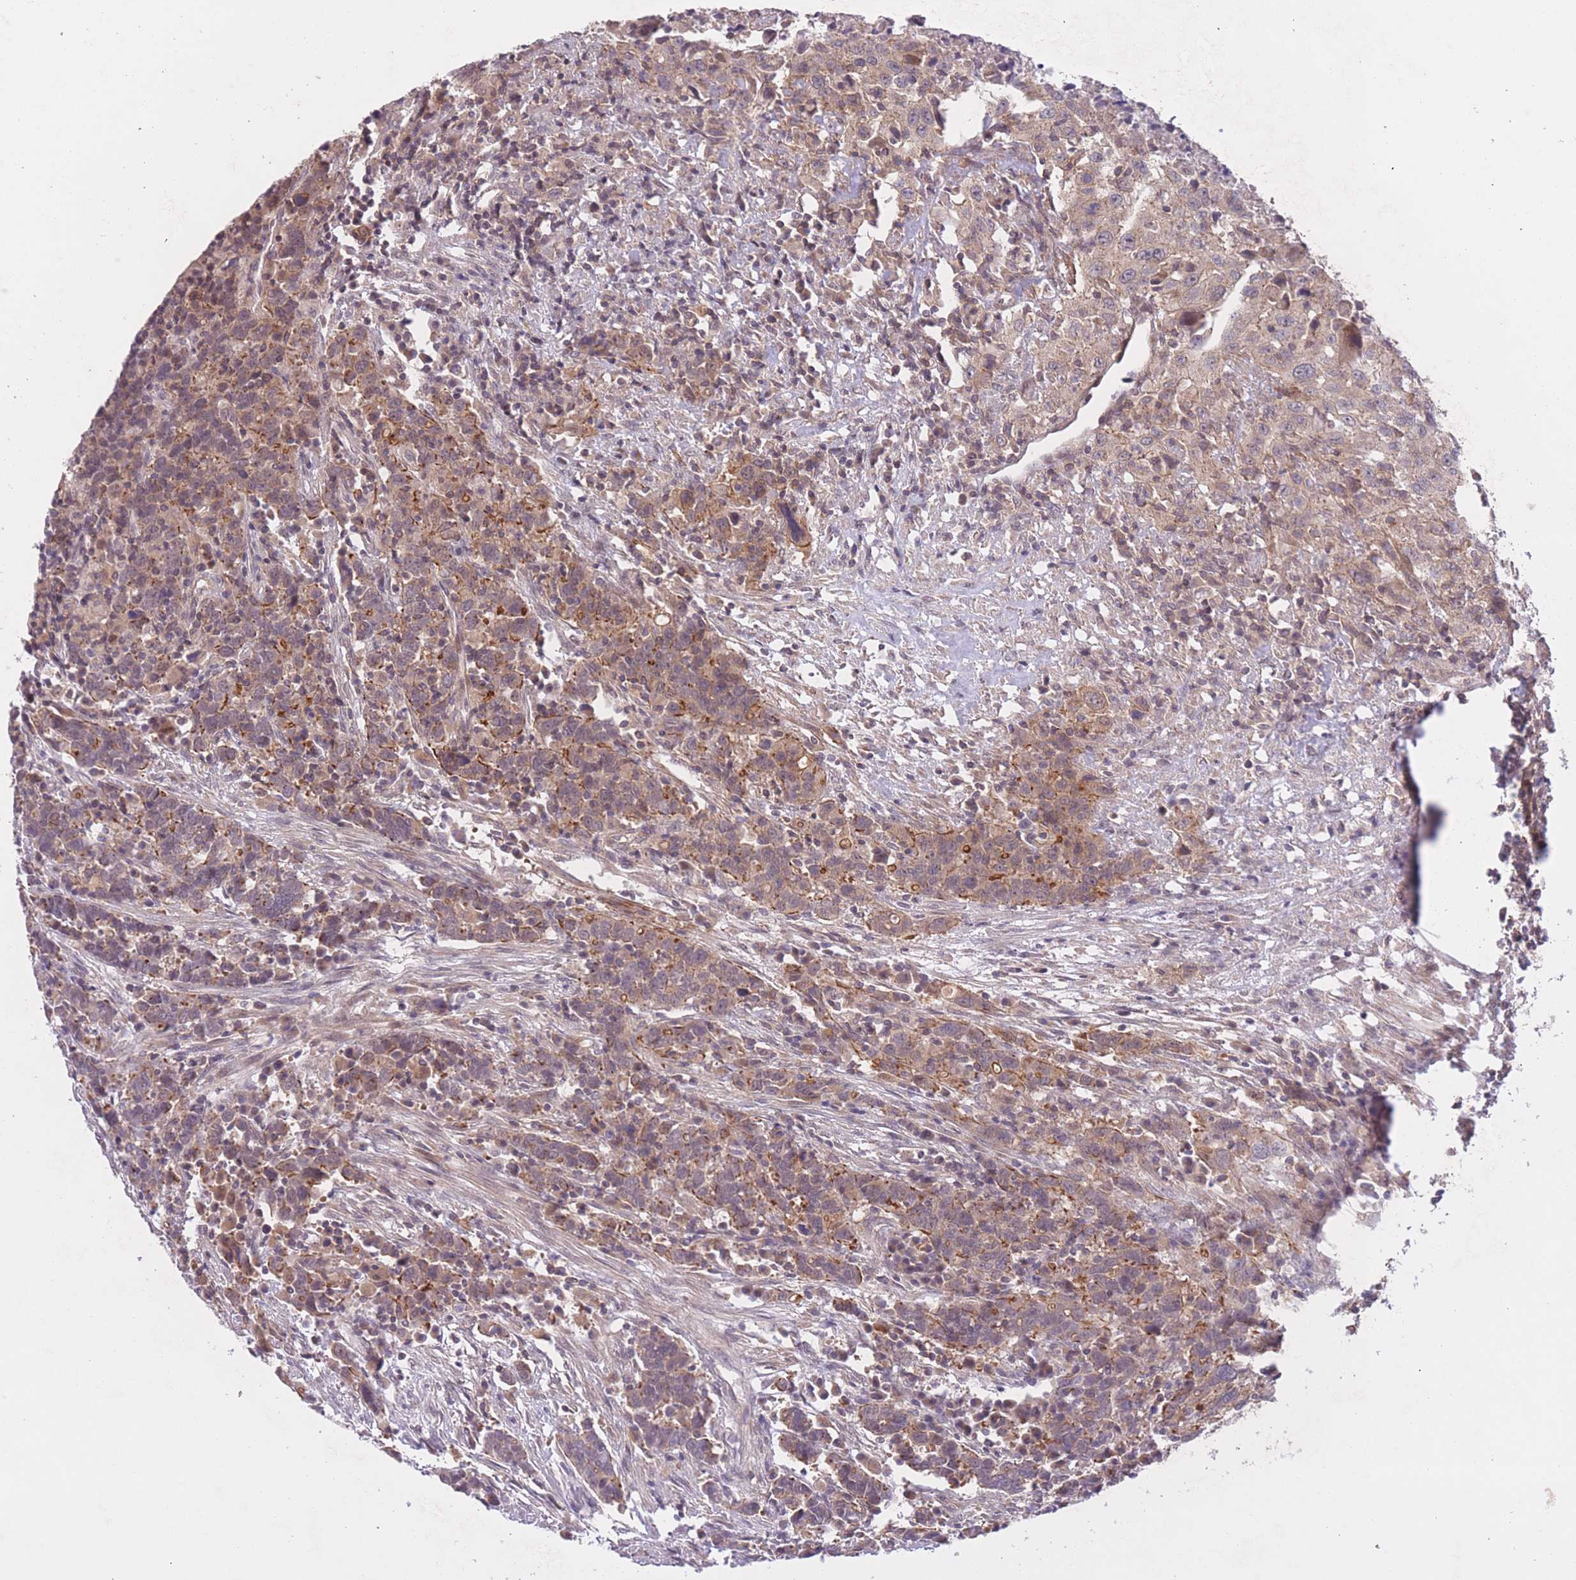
{"staining": {"intensity": "moderate", "quantity": "25%-75%", "location": "cytoplasmic/membranous"}, "tissue": "urothelial cancer", "cell_type": "Tumor cells", "image_type": "cancer", "snomed": [{"axis": "morphology", "description": "Urothelial carcinoma, High grade"}, {"axis": "topography", "description": "Urinary bladder"}], "caption": "IHC of human urothelial cancer demonstrates medium levels of moderate cytoplasmic/membranous staining in approximately 25%-75% of tumor cells. (Brightfield microscopy of DAB IHC at high magnification).", "gene": "FUT5", "patient": {"sex": "male", "age": 61}}